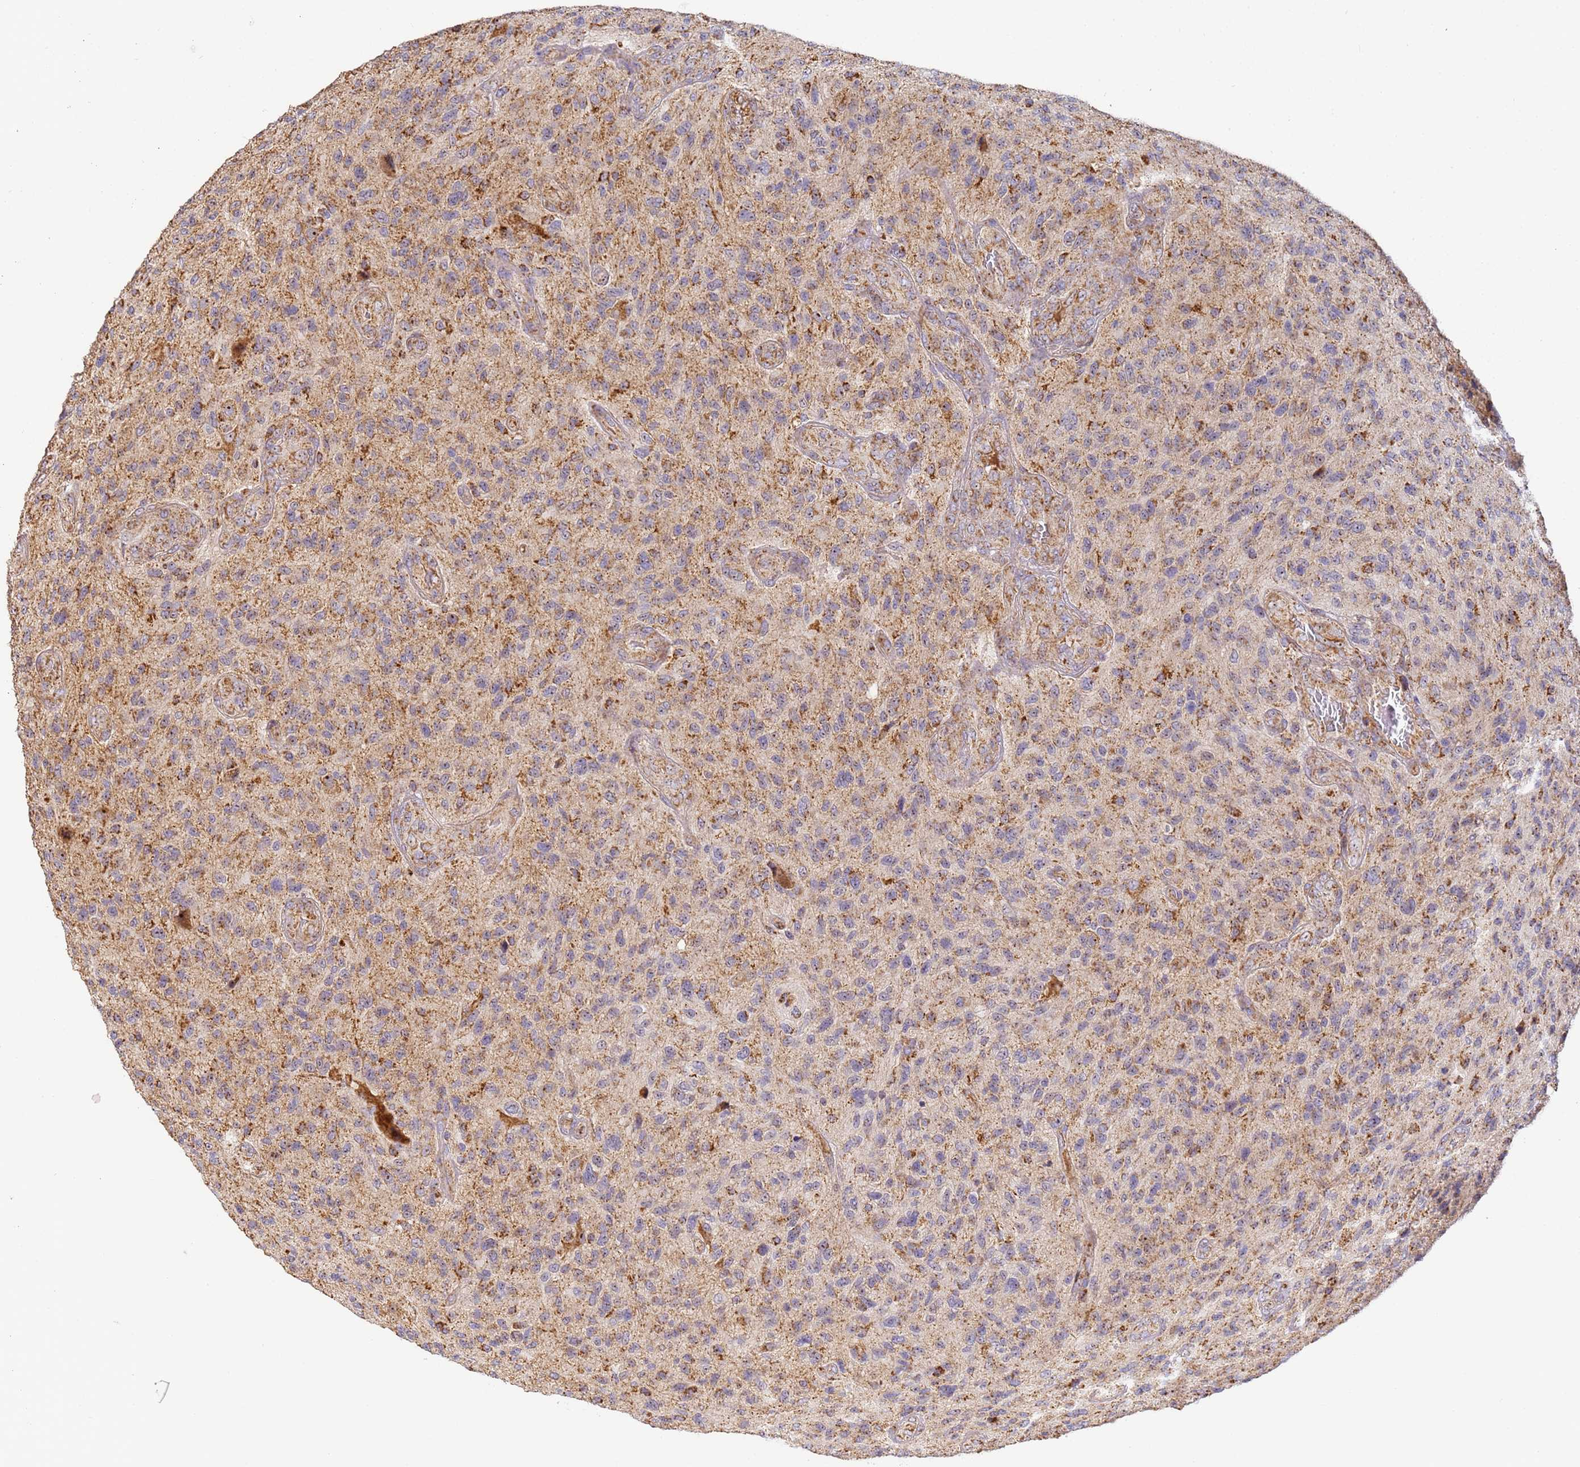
{"staining": {"intensity": "moderate", "quantity": "25%-75%", "location": "cytoplasmic/membranous"}, "tissue": "glioma", "cell_type": "Tumor cells", "image_type": "cancer", "snomed": [{"axis": "morphology", "description": "Glioma, malignant, High grade"}, {"axis": "topography", "description": "Brain"}], "caption": "Immunohistochemical staining of glioma demonstrates medium levels of moderate cytoplasmic/membranous positivity in approximately 25%-75% of tumor cells.", "gene": "FRG2C", "patient": {"sex": "male", "age": 47}}